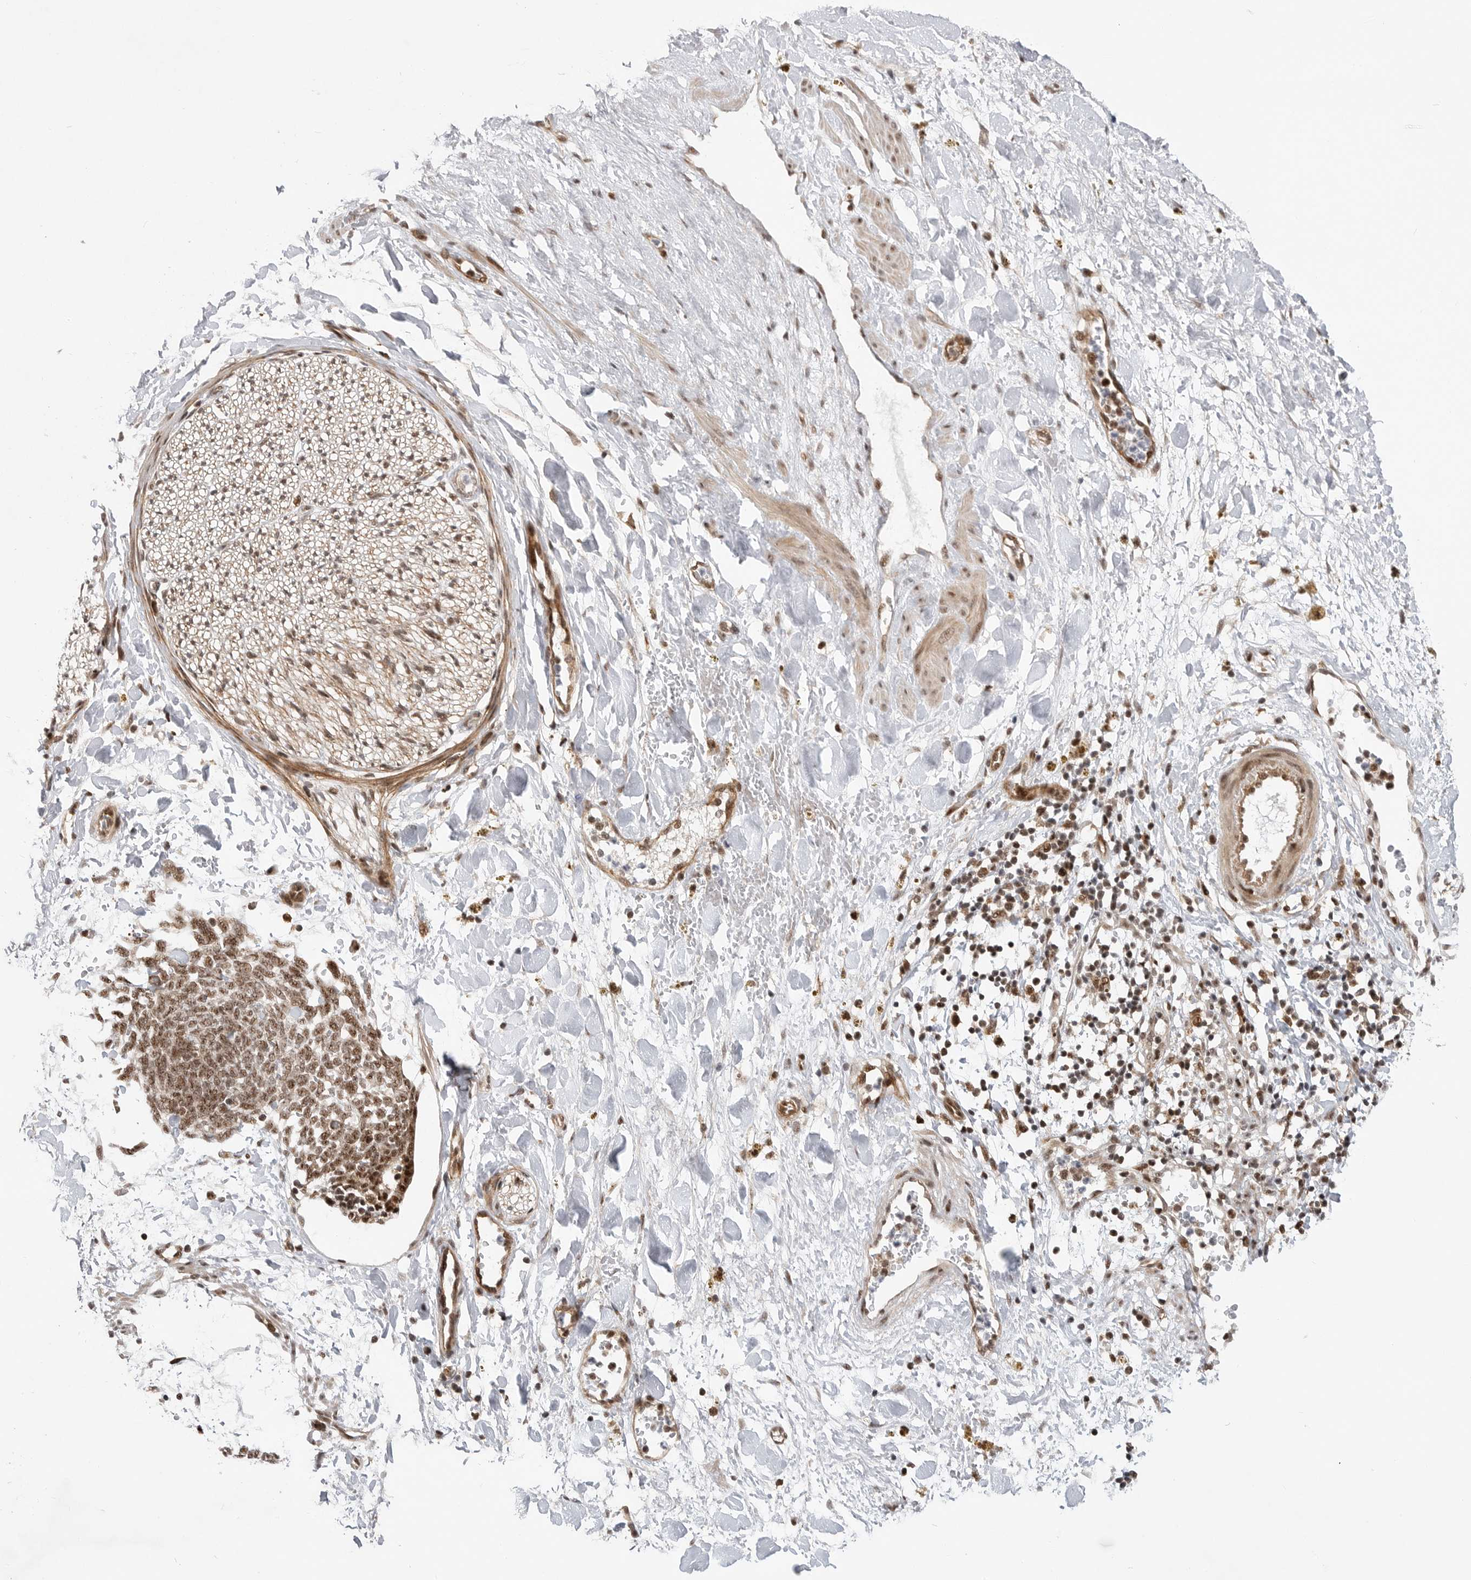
{"staining": {"intensity": "moderate", "quantity": ">75%", "location": "nuclear"}, "tissue": "adipose tissue", "cell_type": "Adipocytes", "image_type": "normal", "snomed": [{"axis": "morphology", "description": "Normal tissue, NOS"}, {"axis": "topography", "description": "Kidney"}, {"axis": "topography", "description": "Peripheral nerve tissue"}], "caption": "Immunohistochemistry (IHC) histopathology image of unremarkable human adipose tissue stained for a protein (brown), which reveals medium levels of moderate nuclear staining in approximately >75% of adipocytes.", "gene": "GPATCH2", "patient": {"sex": "male", "age": 7}}